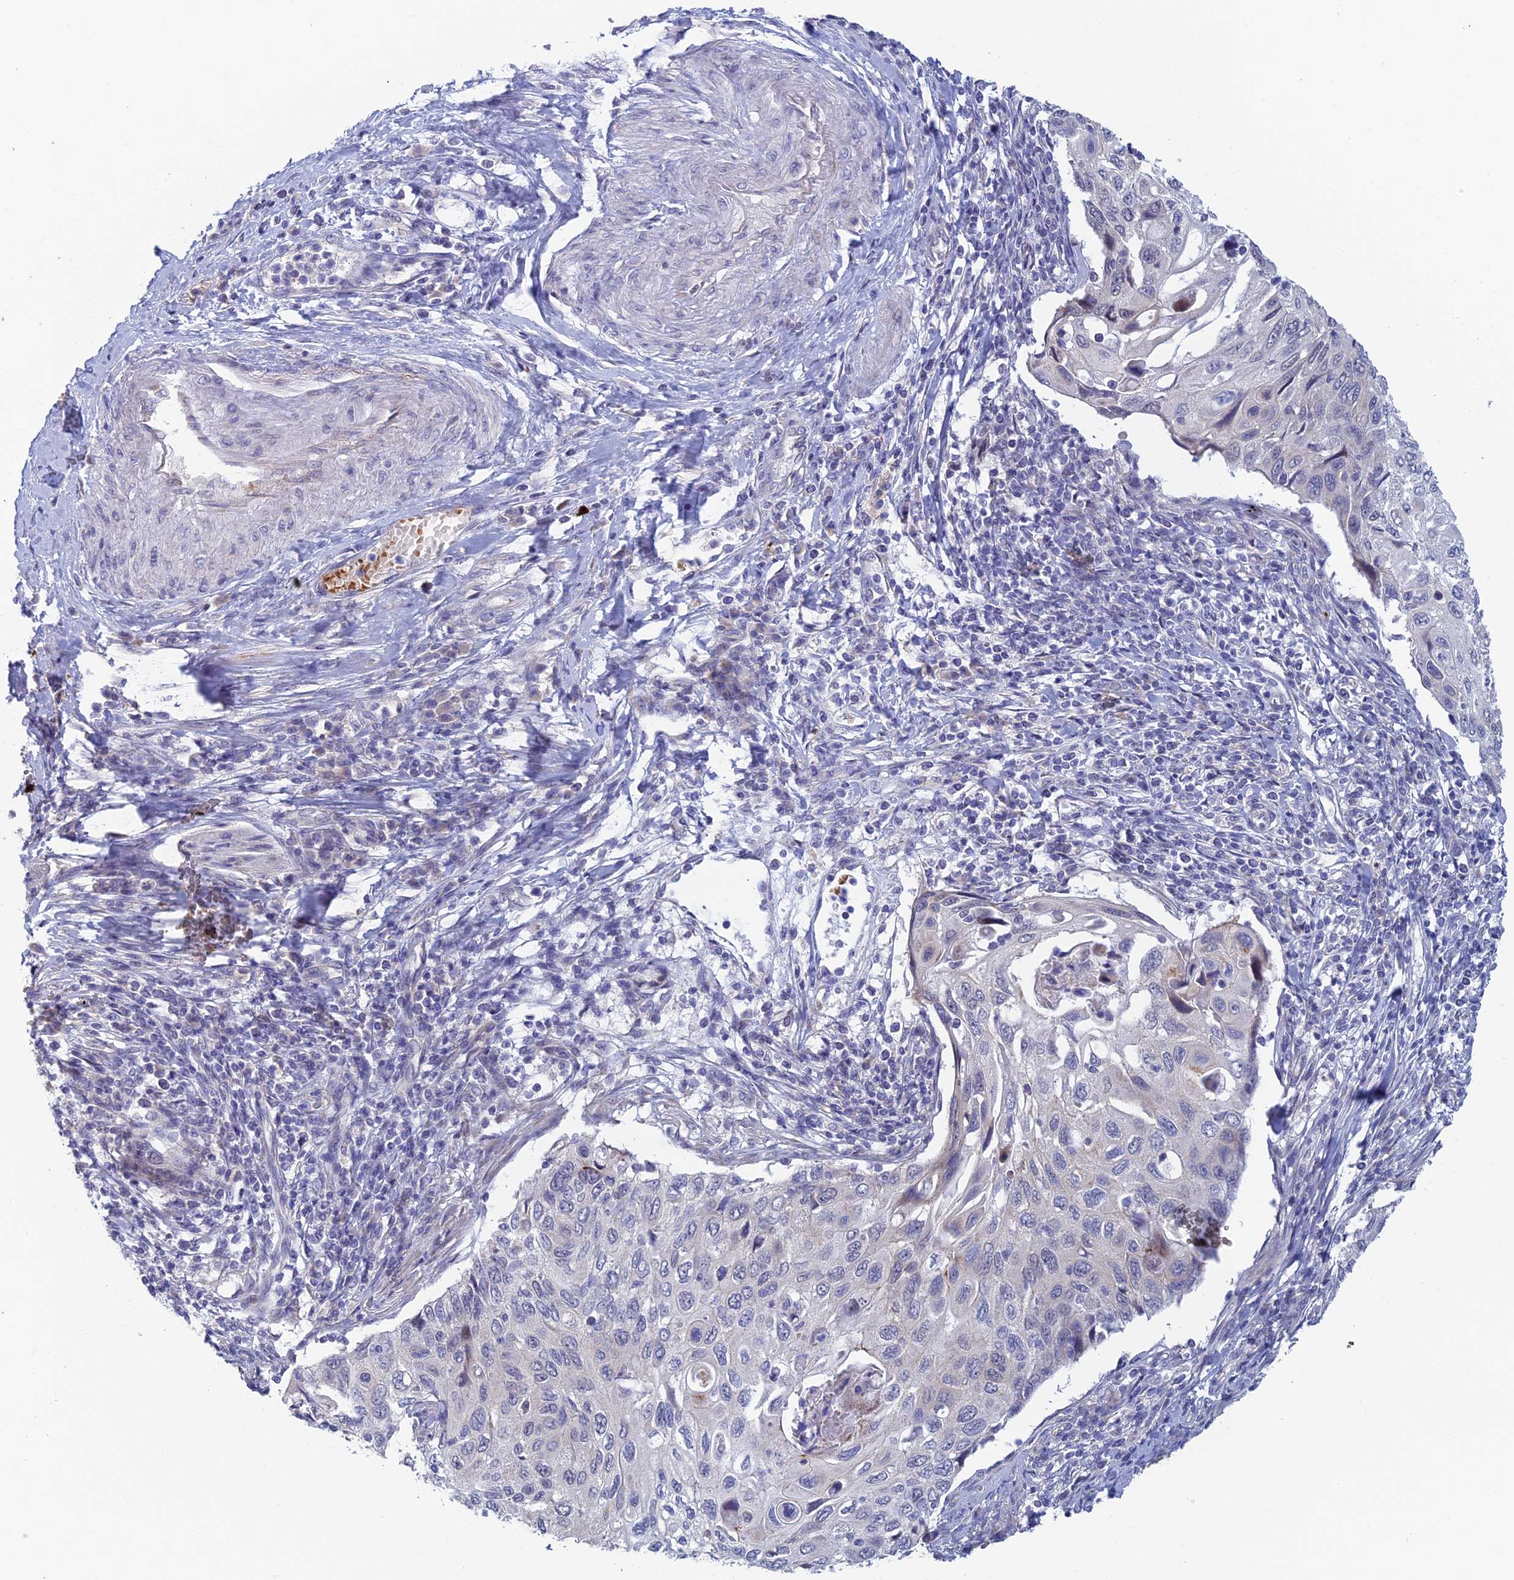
{"staining": {"intensity": "negative", "quantity": "none", "location": "none"}, "tissue": "cervical cancer", "cell_type": "Tumor cells", "image_type": "cancer", "snomed": [{"axis": "morphology", "description": "Squamous cell carcinoma, NOS"}, {"axis": "topography", "description": "Cervix"}], "caption": "This is an IHC photomicrograph of human cervical cancer. There is no expression in tumor cells.", "gene": "GIPC1", "patient": {"sex": "female", "age": 70}}